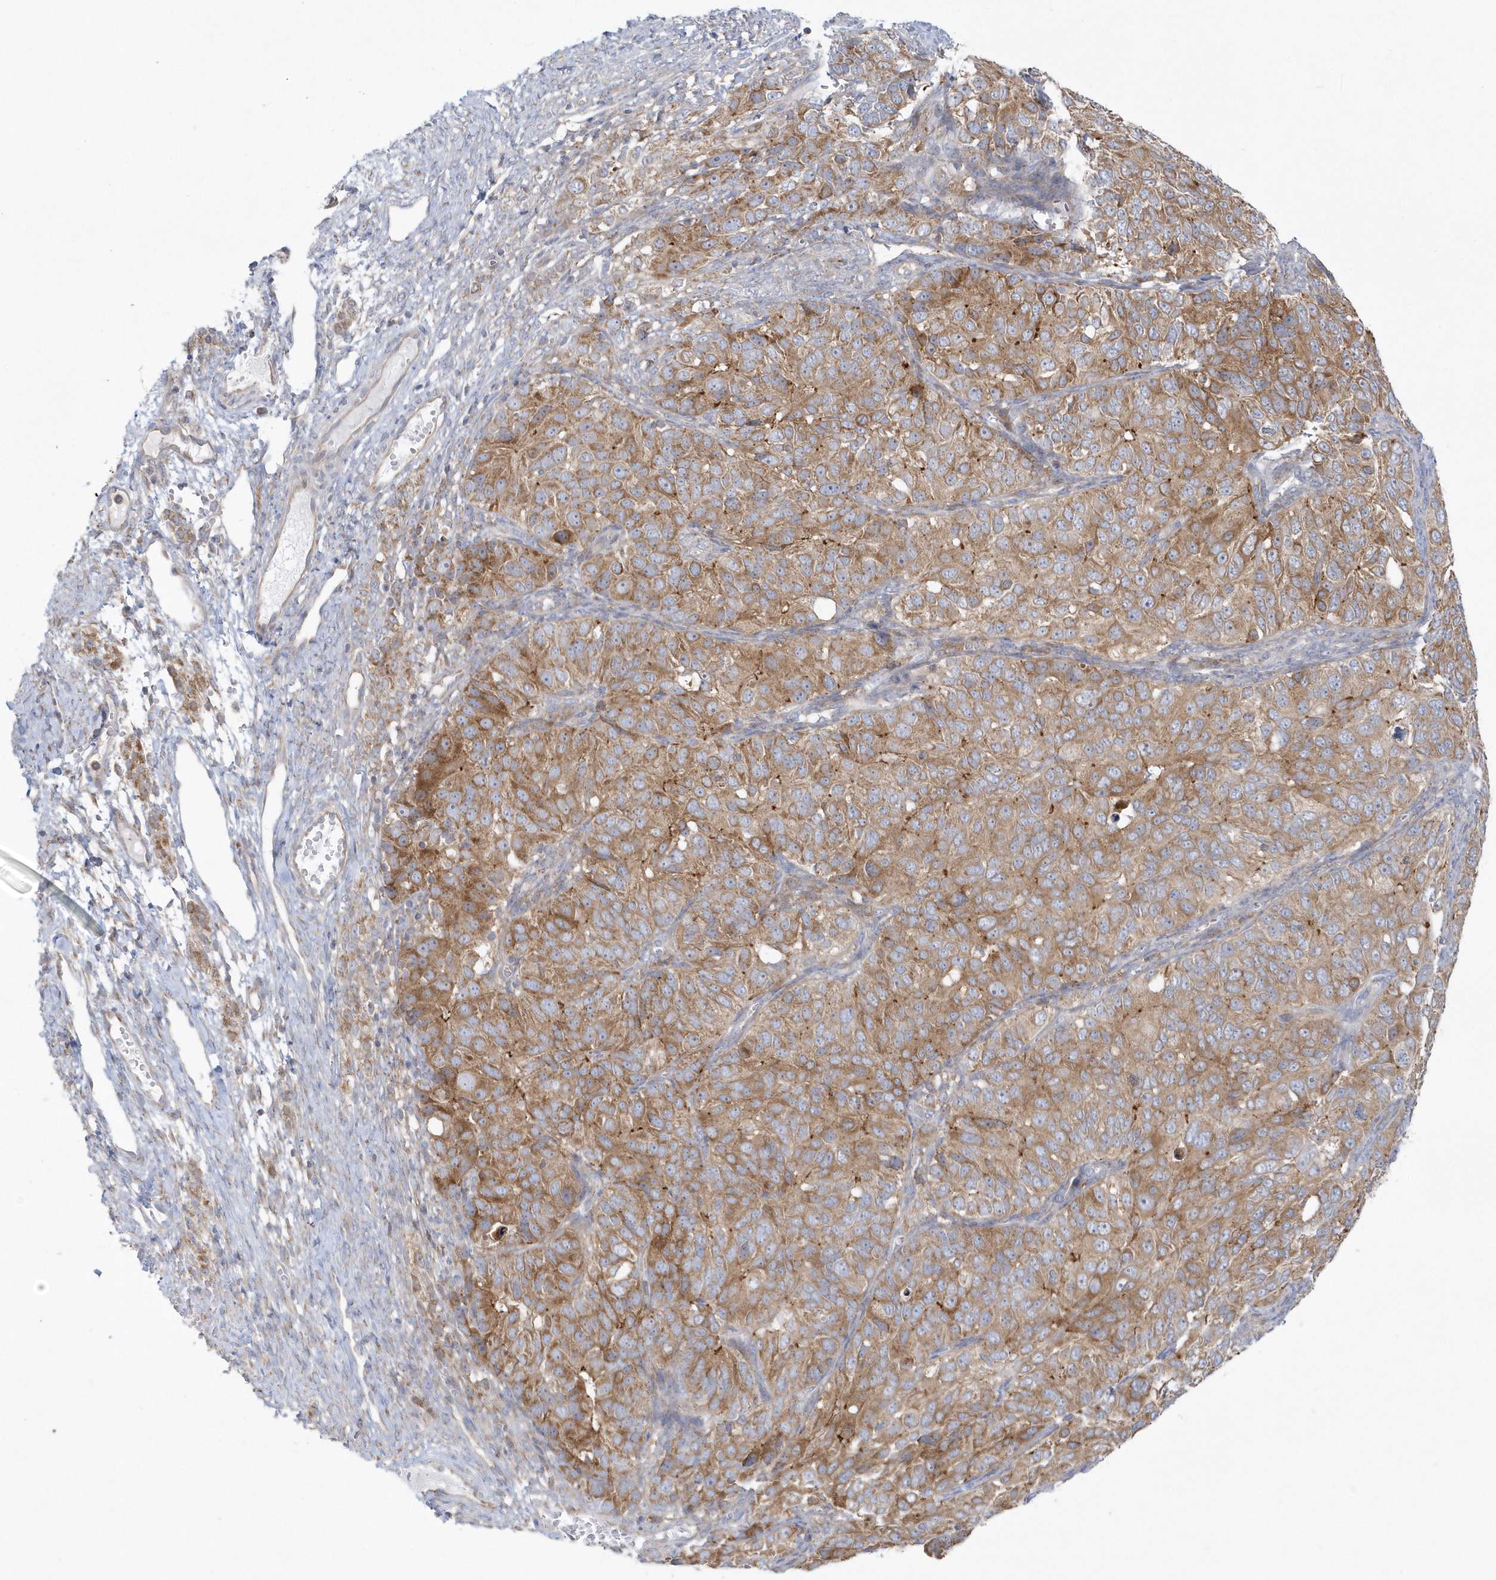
{"staining": {"intensity": "moderate", "quantity": ">75%", "location": "cytoplasmic/membranous"}, "tissue": "ovarian cancer", "cell_type": "Tumor cells", "image_type": "cancer", "snomed": [{"axis": "morphology", "description": "Carcinoma, endometroid"}, {"axis": "topography", "description": "Ovary"}], "caption": "Immunohistochemical staining of human ovarian cancer (endometroid carcinoma) demonstrates moderate cytoplasmic/membranous protein expression in about >75% of tumor cells.", "gene": "DNAJC18", "patient": {"sex": "female", "age": 51}}